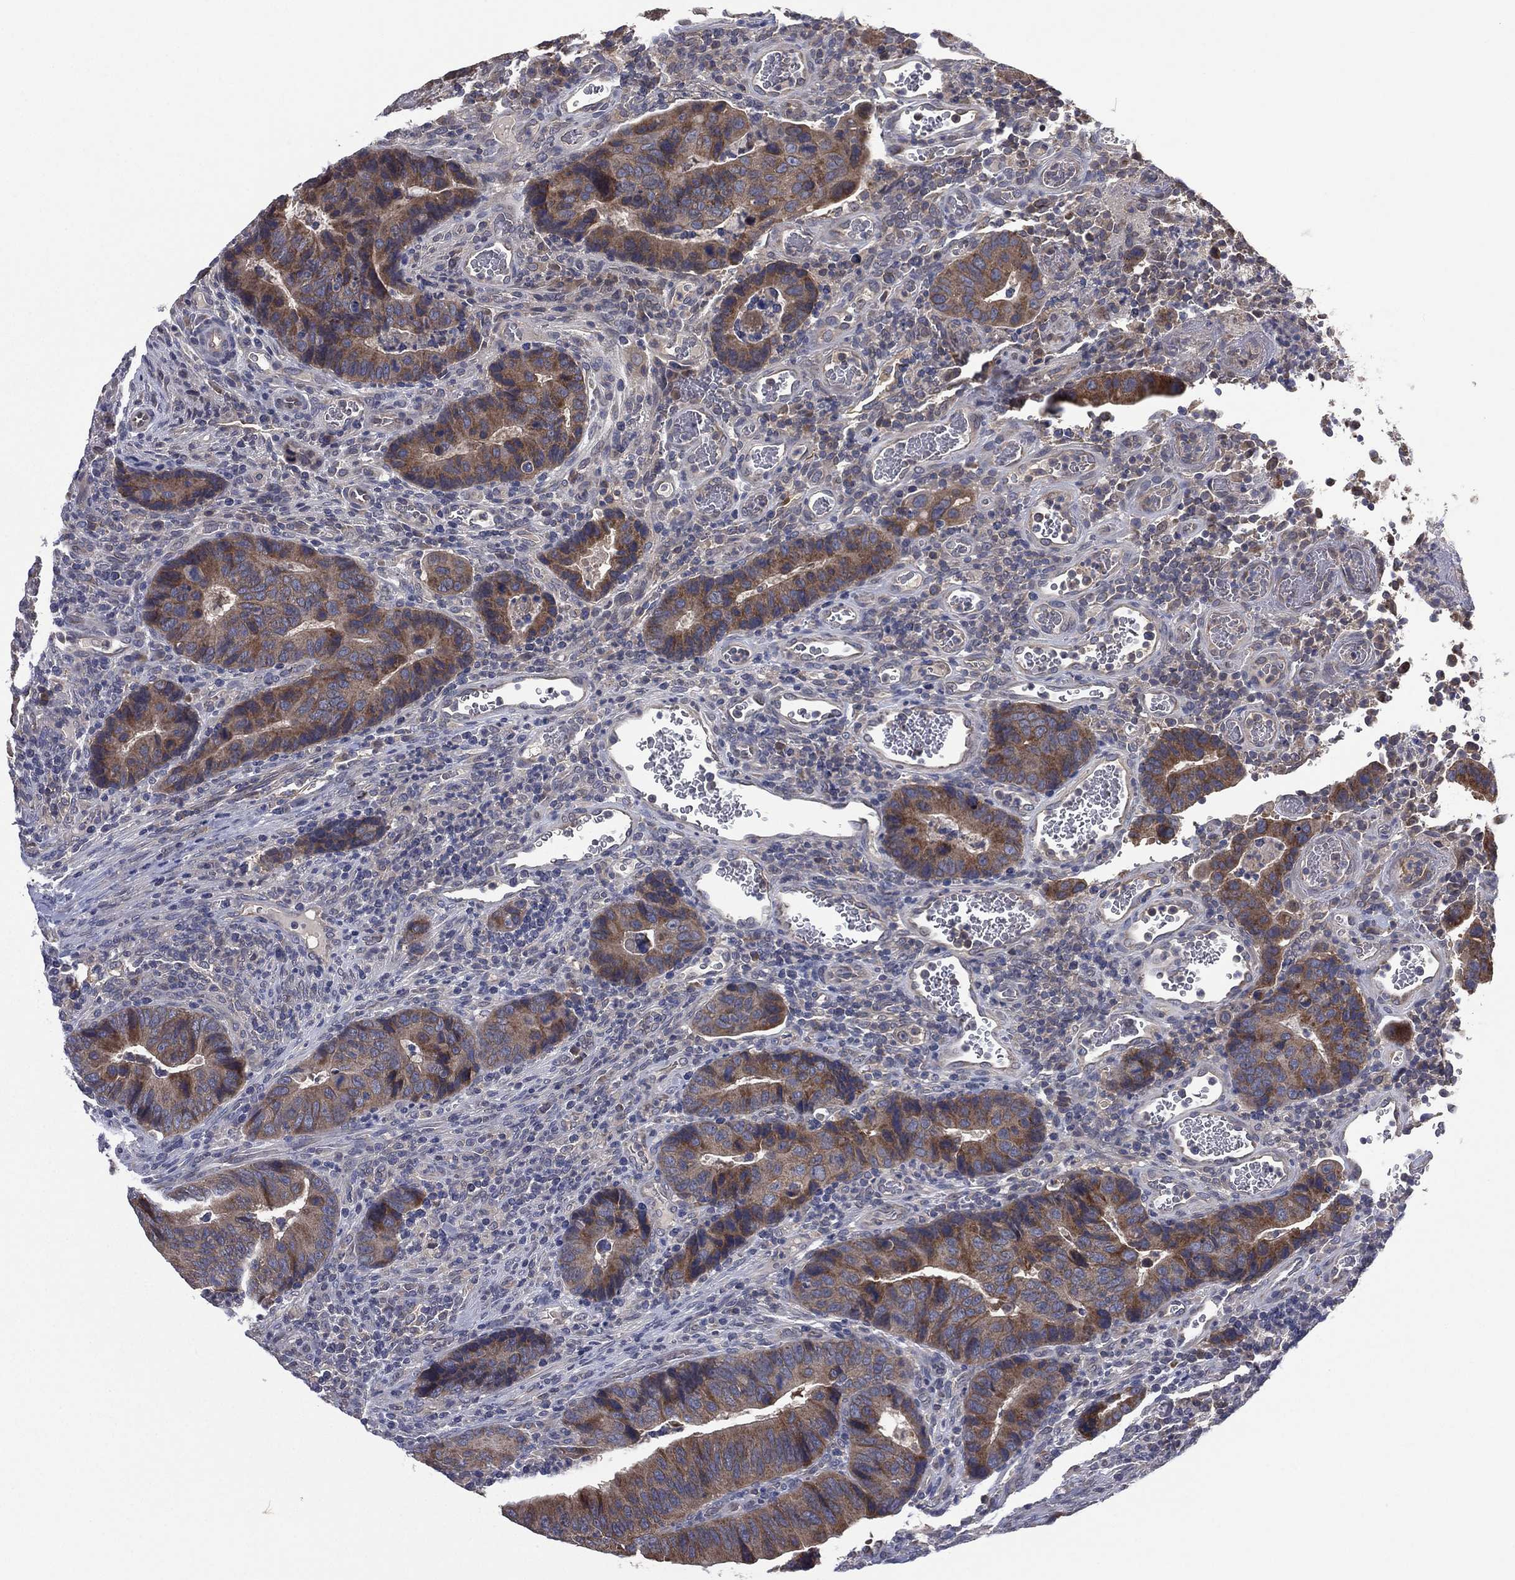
{"staining": {"intensity": "moderate", "quantity": "25%-75%", "location": "cytoplasmic/membranous"}, "tissue": "colorectal cancer", "cell_type": "Tumor cells", "image_type": "cancer", "snomed": [{"axis": "morphology", "description": "Adenocarcinoma, NOS"}, {"axis": "topography", "description": "Colon"}], "caption": "Colorectal cancer (adenocarcinoma) was stained to show a protein in brown. There is medium levels of moderate cytoplasmic/membranous expression in approximately 25%-75% of tumor cells. The staining is performed using DAB brown chromogen to label protein expression. The nuclei are counter-stained blue using hematoxylin.", "gene": "MPP7", "patient": {"sex": "female", "age": 56}}